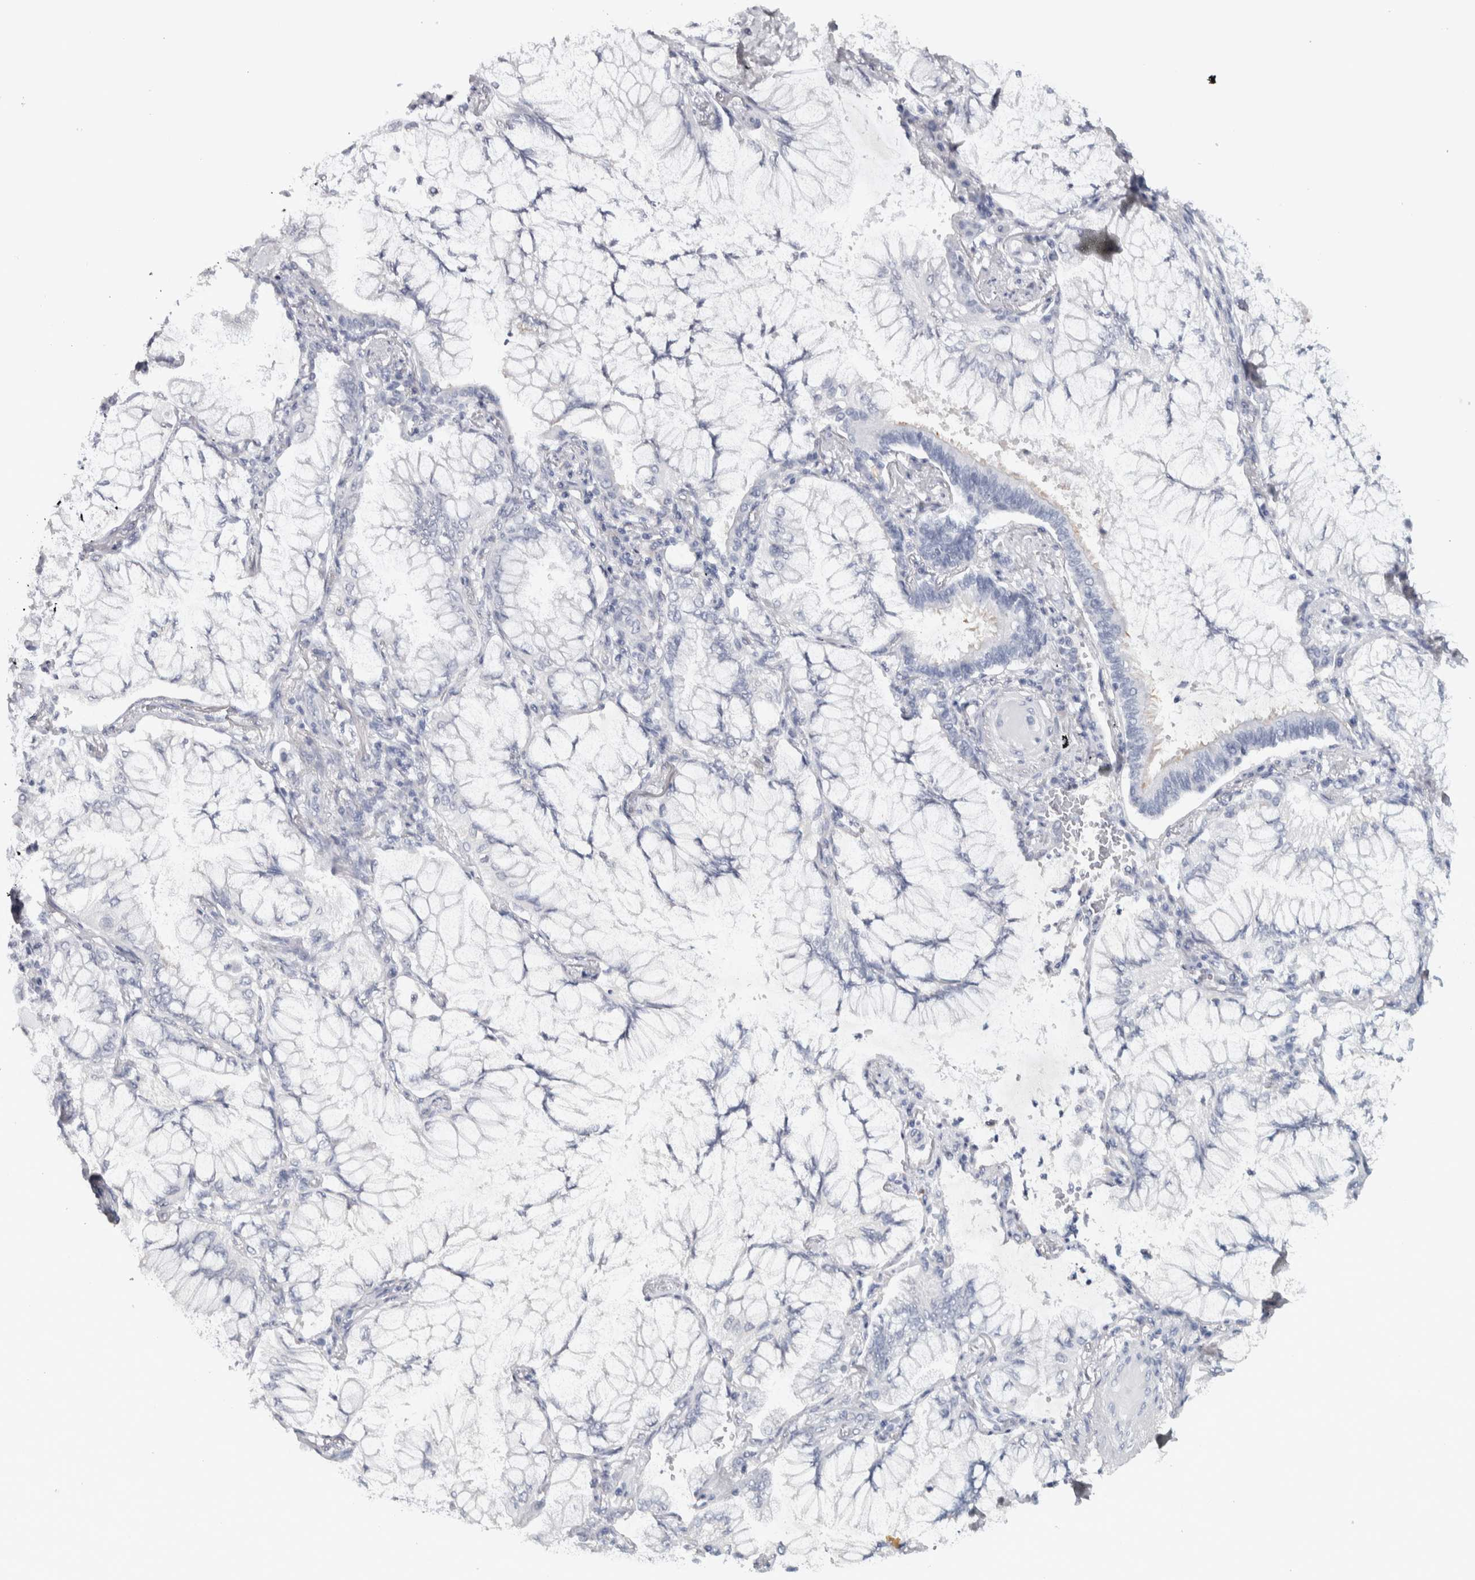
{"staining": {"intensity": "negative", "quantity": "none", "location": "none"}, "tissue": "lung cancer", "cell_type": "Tumor cells", "image_type": "cancer", "snomed": [{"axis": "morphology", "description": "Adenocarcinoma, NOS"}, {"axis": "topography", "description": "Lung"}], "caption": "An IHC image of adenocarcinoma (lung) is shown. There is no staining in tumor cells of adenocarcinoma (lung). Brightfield microscopy of immunohistochemistry stained with DAB (brown) and hematoxylin (blue), captured at high magnification.", "gene": "NECAB1", "patient": {"sex": "female", "age": 70}}